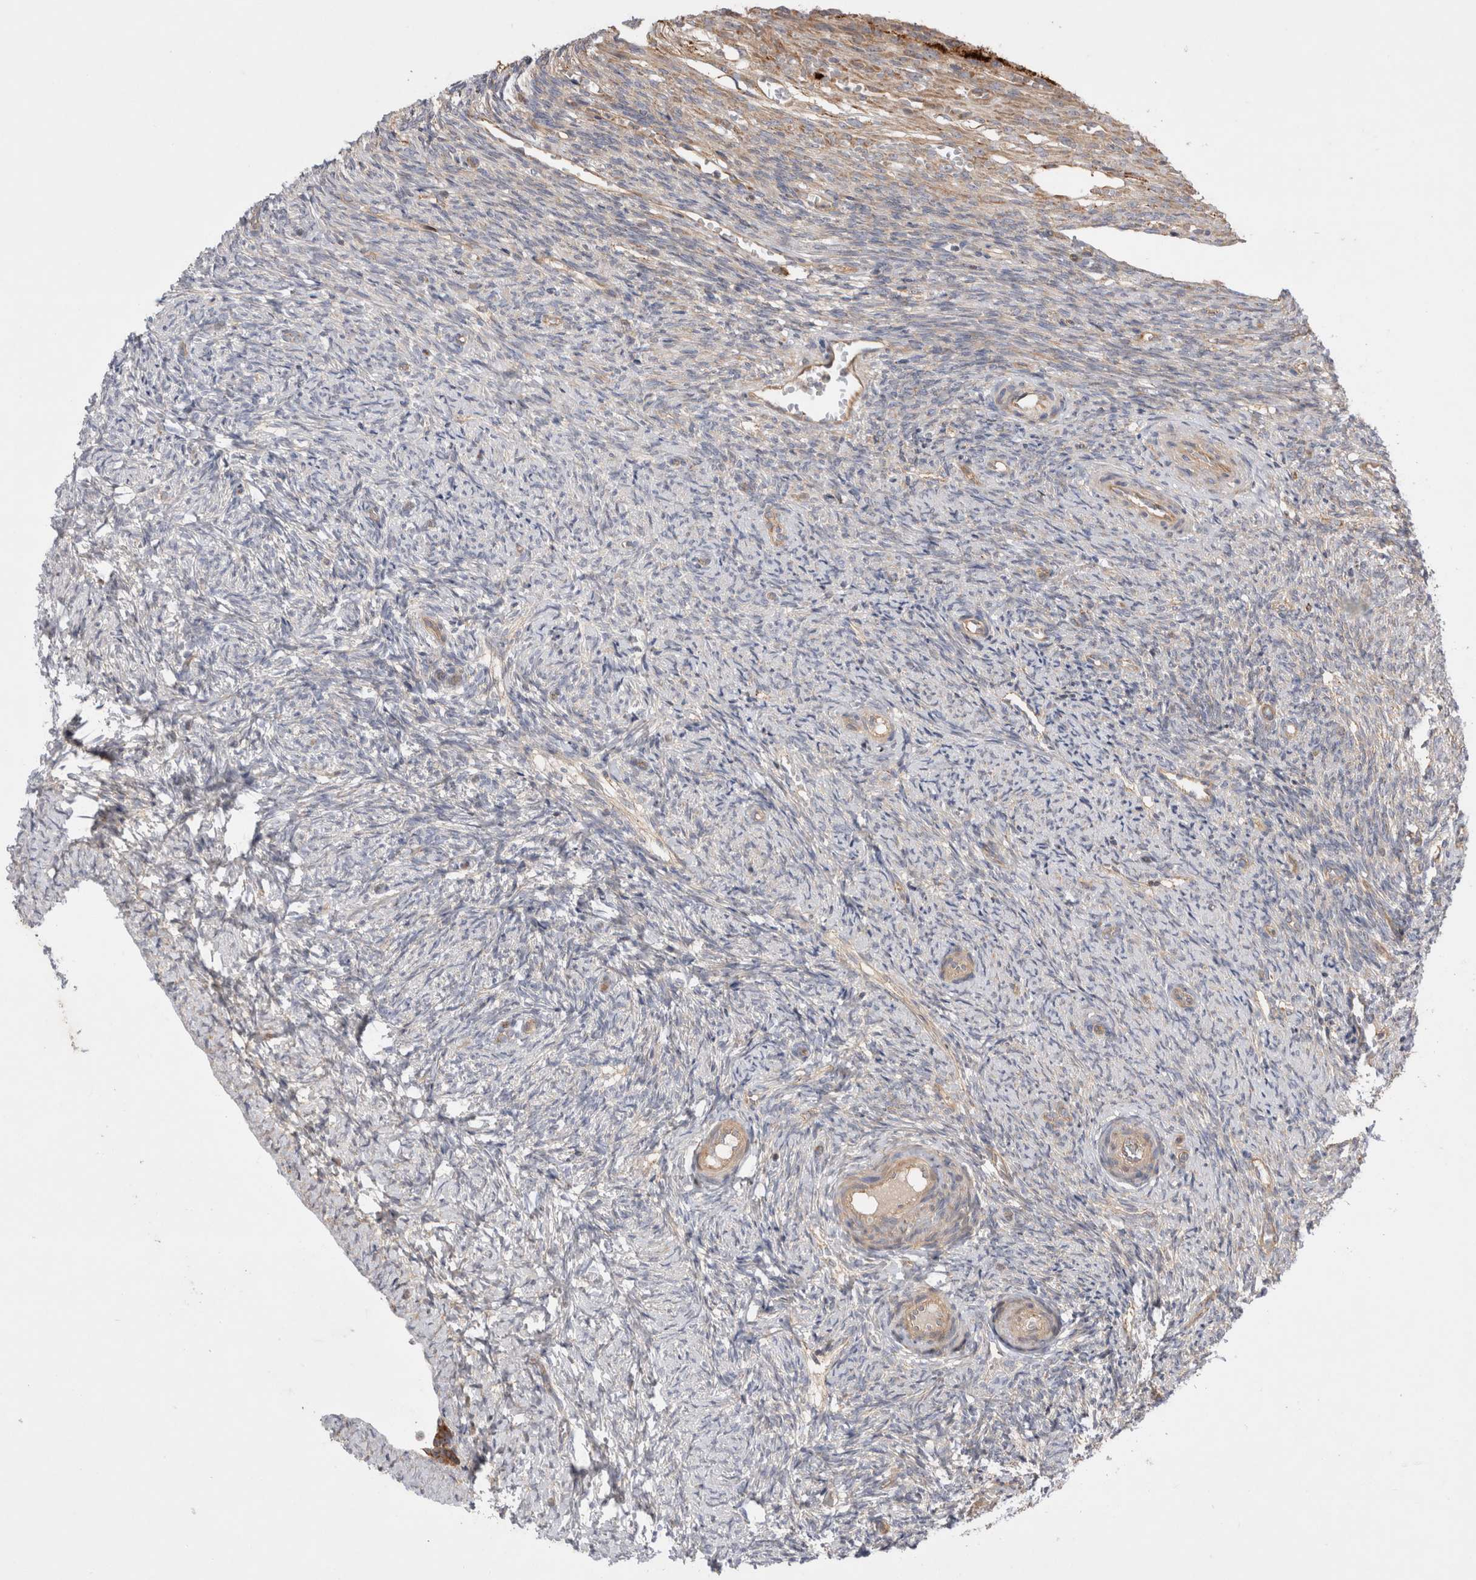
{"staining": {"intensity": "moderate", "quantity": ">75%", "location": "cytoplasmic/membranous"}, "tissue": "ovary", "cell_type": "Follicle cells", "image_type": "normal", "snomed": [{"axis": "morphology", "description": "Normal tissue, NOS"}, {"axis": "topography", "description": "Ovary"}], "caption": "Protein staining by IHC demonstrates moderate cytoplasmic/membranous expression in approximately >75% of follicle cells in normal ovary. The protein is shown in brown color, while the nuclei are stained blue.", "gene": "PDCD10", "patient": {"sex": "female", "age": 41}}